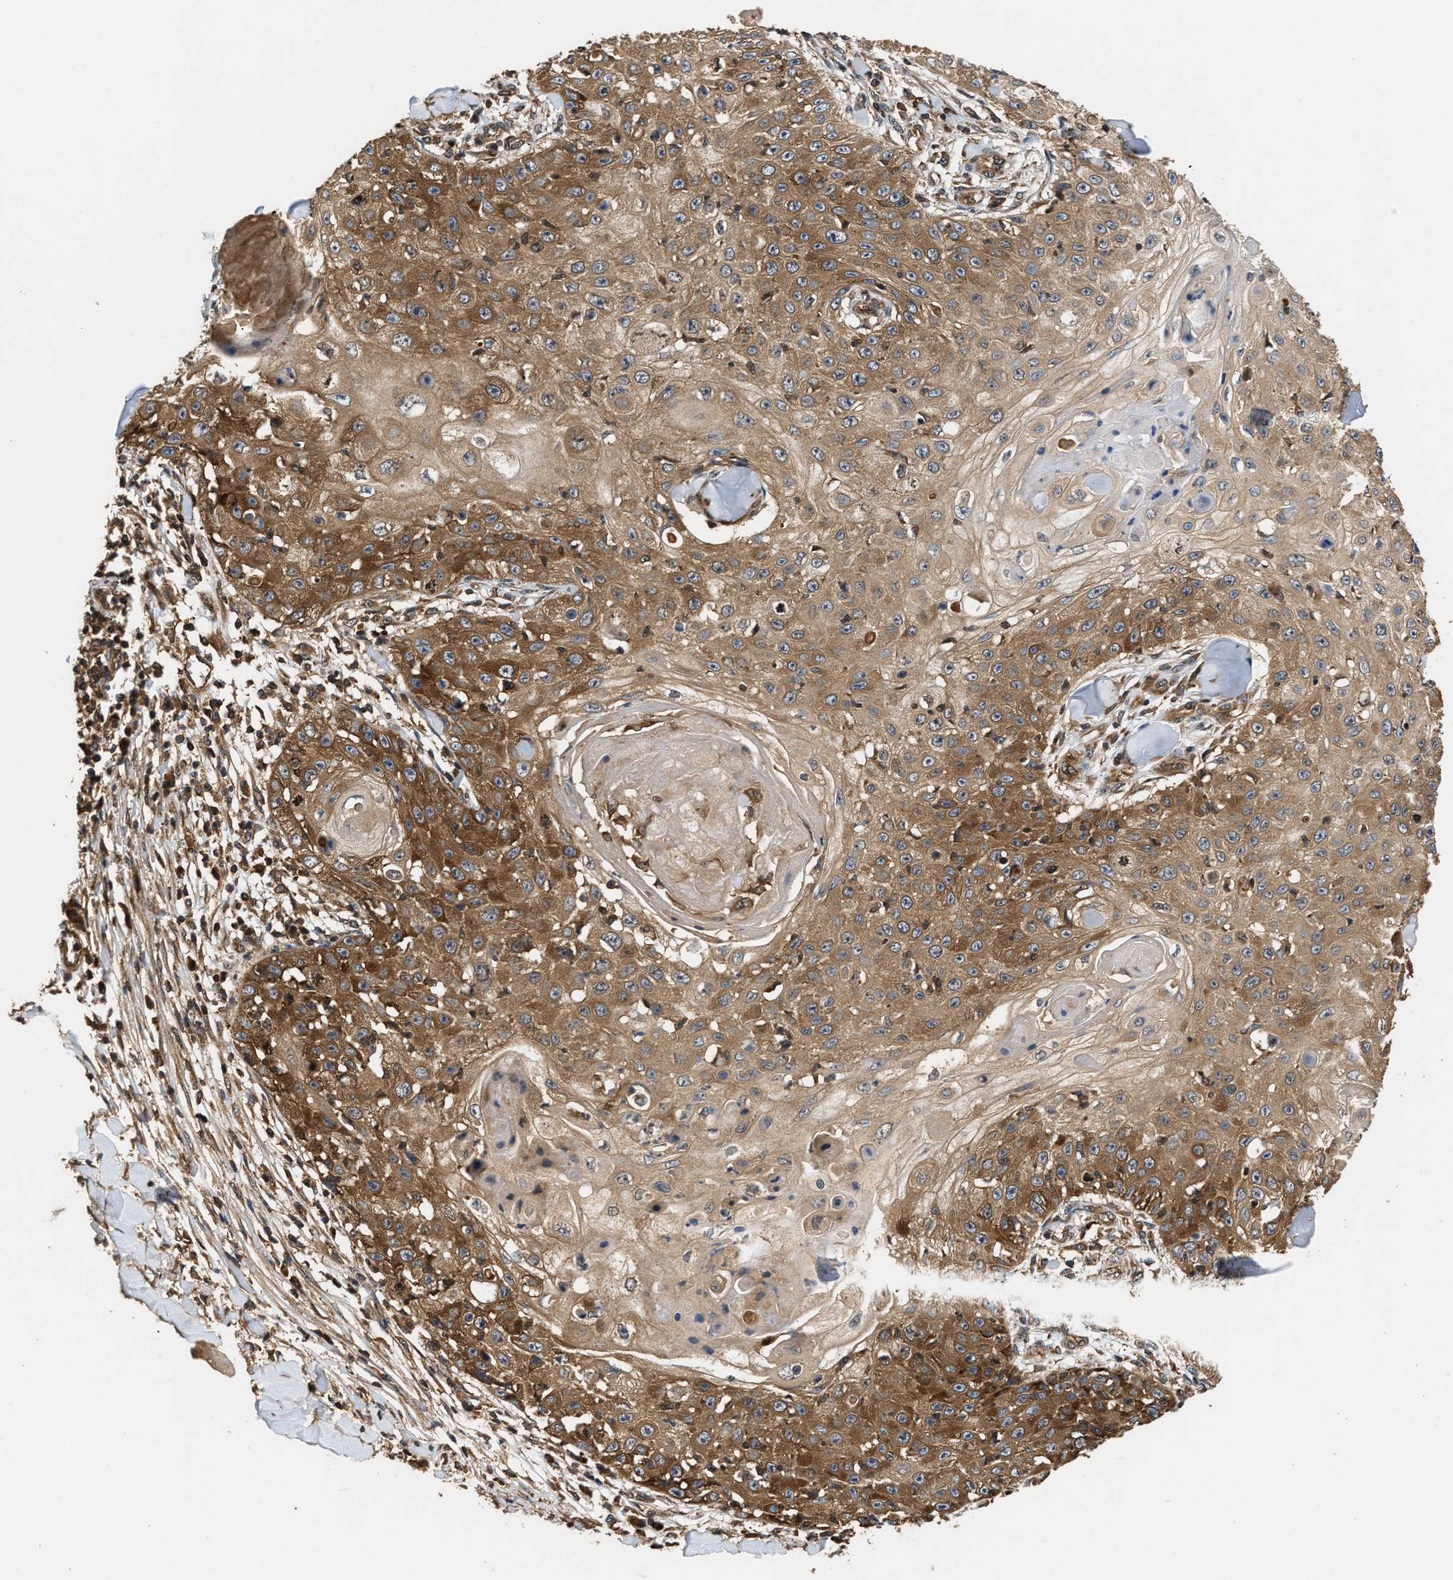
{"staining": {"intensity": "moderate", "quantity": ">75%", "location": "cytoplasmic/membranous"}, "tissue": "skin cancer", "cell_type": "Tumor cells", "image_type": "cancer", "snomed": [{"axis": "morphology", "description": "Squamous cell carcinoma, NOS"}, {"axis": "topography", "description": "Skin"}], "caption": "Protein expression analysis of human squamous cell carcinoma (skin) reveals moderate cytoplasmic/membranous positivity in about >75% of tumor cells.", "gene": "DNAJC2", "patient": {"sex": "male", "age": 86}}